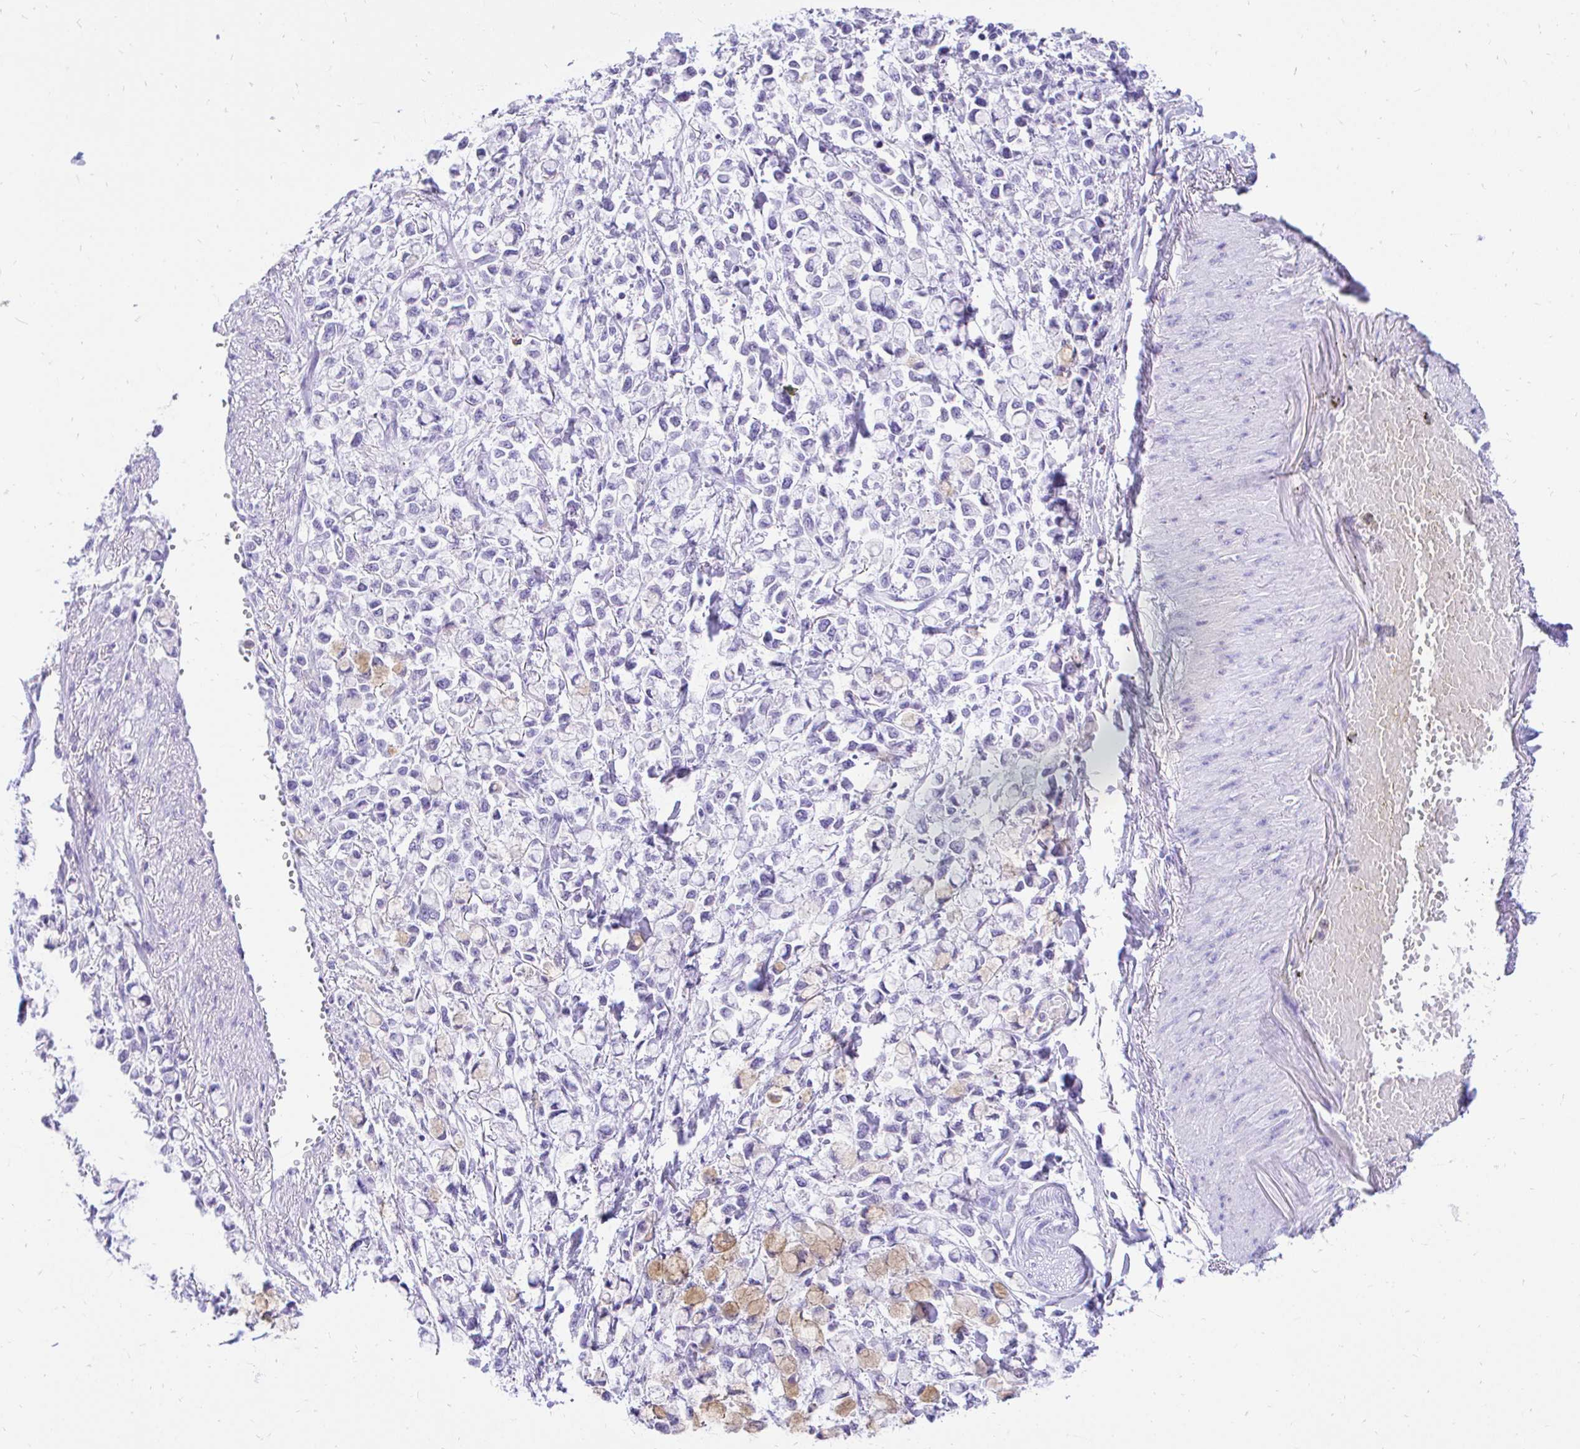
{"staining": {"intensity": "moderate", "quantity": "<25%", "location": "cytoplasmic/membranous"}, "tissue": "stomach cancer", "cell_type": "Tumor cells", "image_type": "cancer", "snomed": [{"axis": "morphology", "description": "Adenocarcinoma, NOS"}, {"axis": "topography", "description": "Stomach"}], "caption": "Protein expression analysis of stomach adenocarcinoma exhibits moderate cytoplasmic/membranous staining in about <25% of tumor cells.", "gene": "FATE1", "patient": {"sex": "female", "age": 81}}